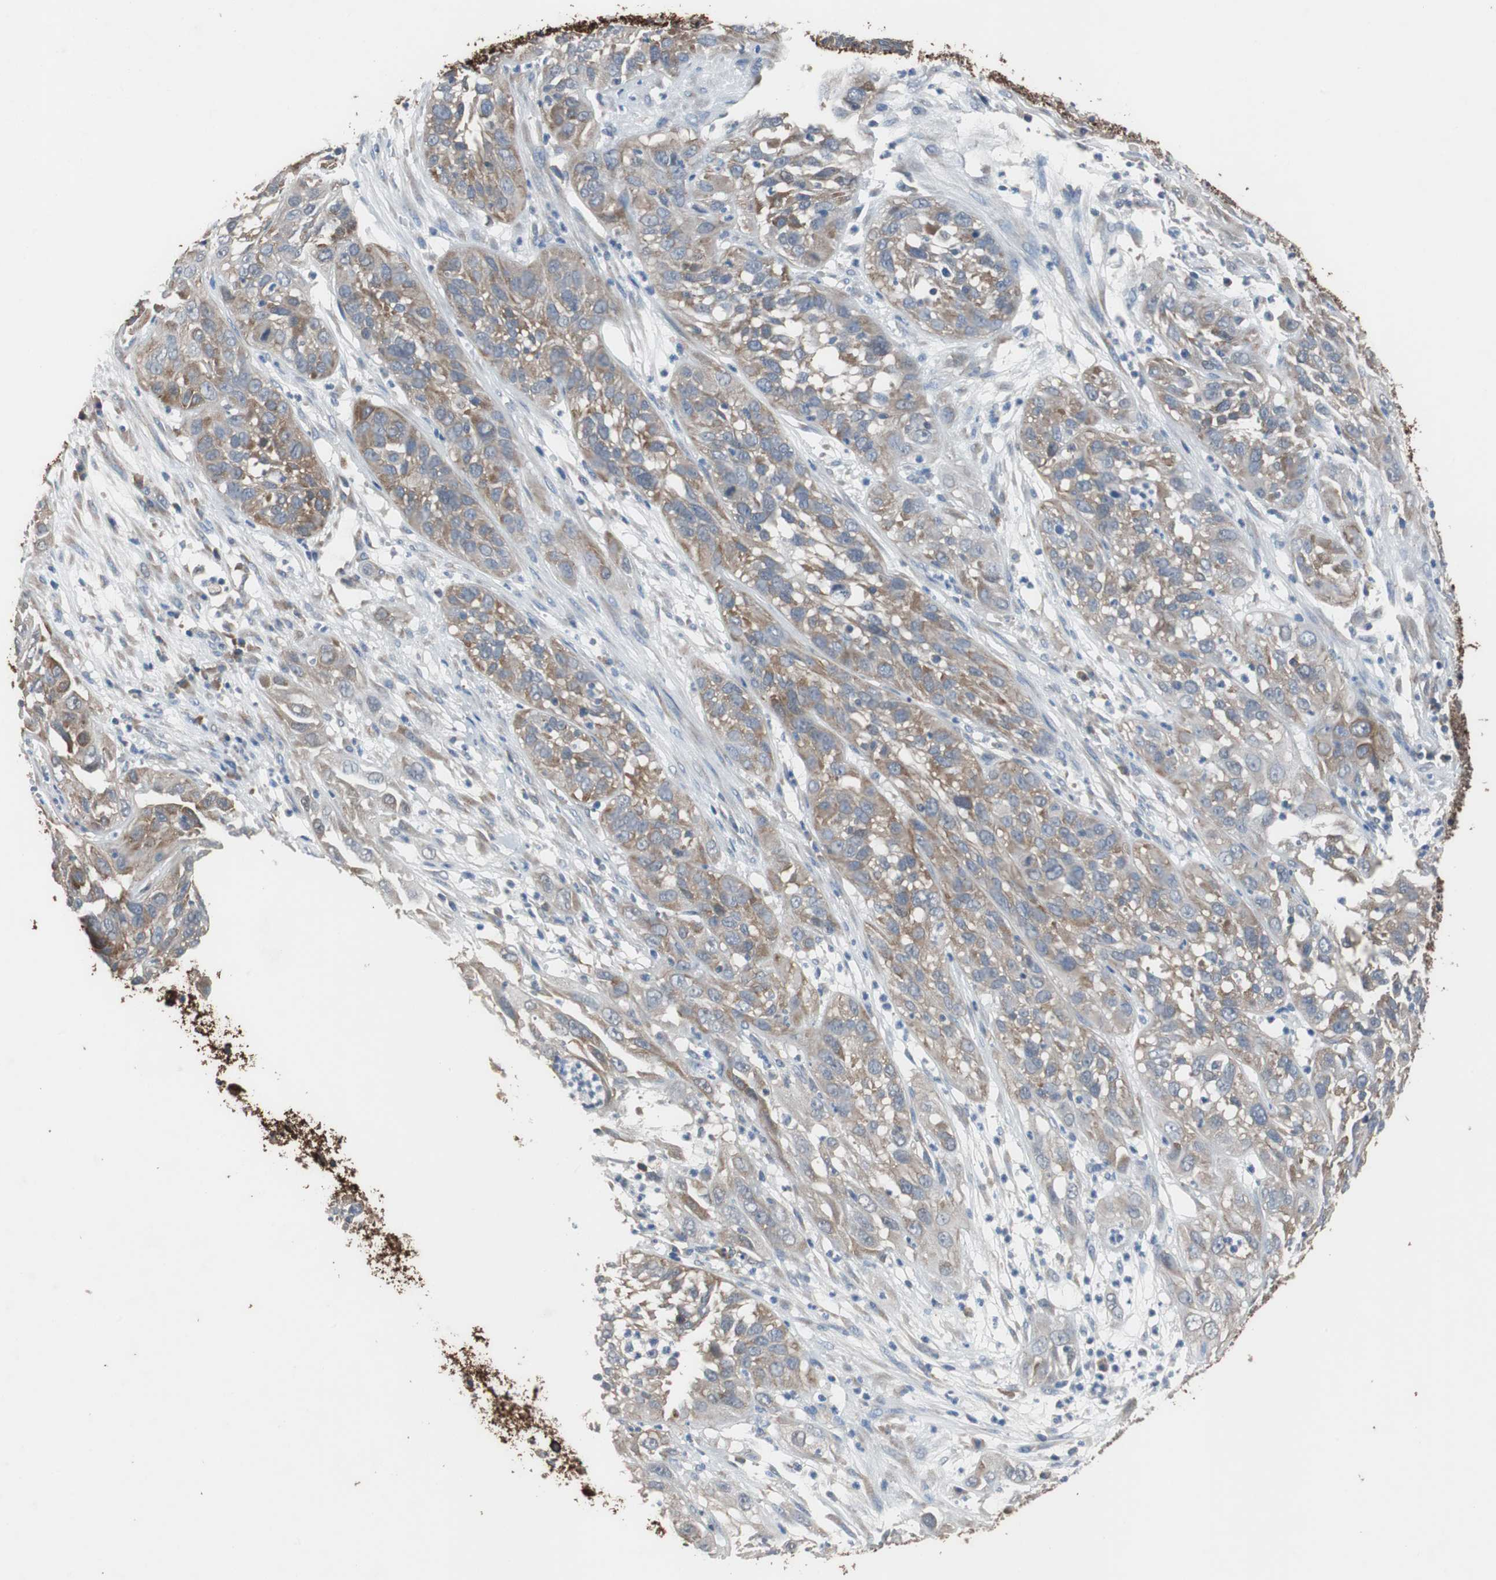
{"staining": {"intensity": "moderate", "quantity": ">75%", "location": "cytoplasmic/membranous"}, "tissue": "cervical cancer", "cell_type": "Tumor cells", "image_type": "cancer", "snomed": [{"axis": "morphology", "description": "Squamous cell carcinoma, NOS"}, {"axis": "topography", "description": "Cervix"}], "caption": "Protein analysis of cervical squamous cell carcinoma tissue exhibits moderate cytoplasmic/membranous positivity in approximately >75% of tumor cells. (IHC, brightfield microscopy, high magnification).", "gene": "USP10", "patient": {"sex": "female", "age": 32}}